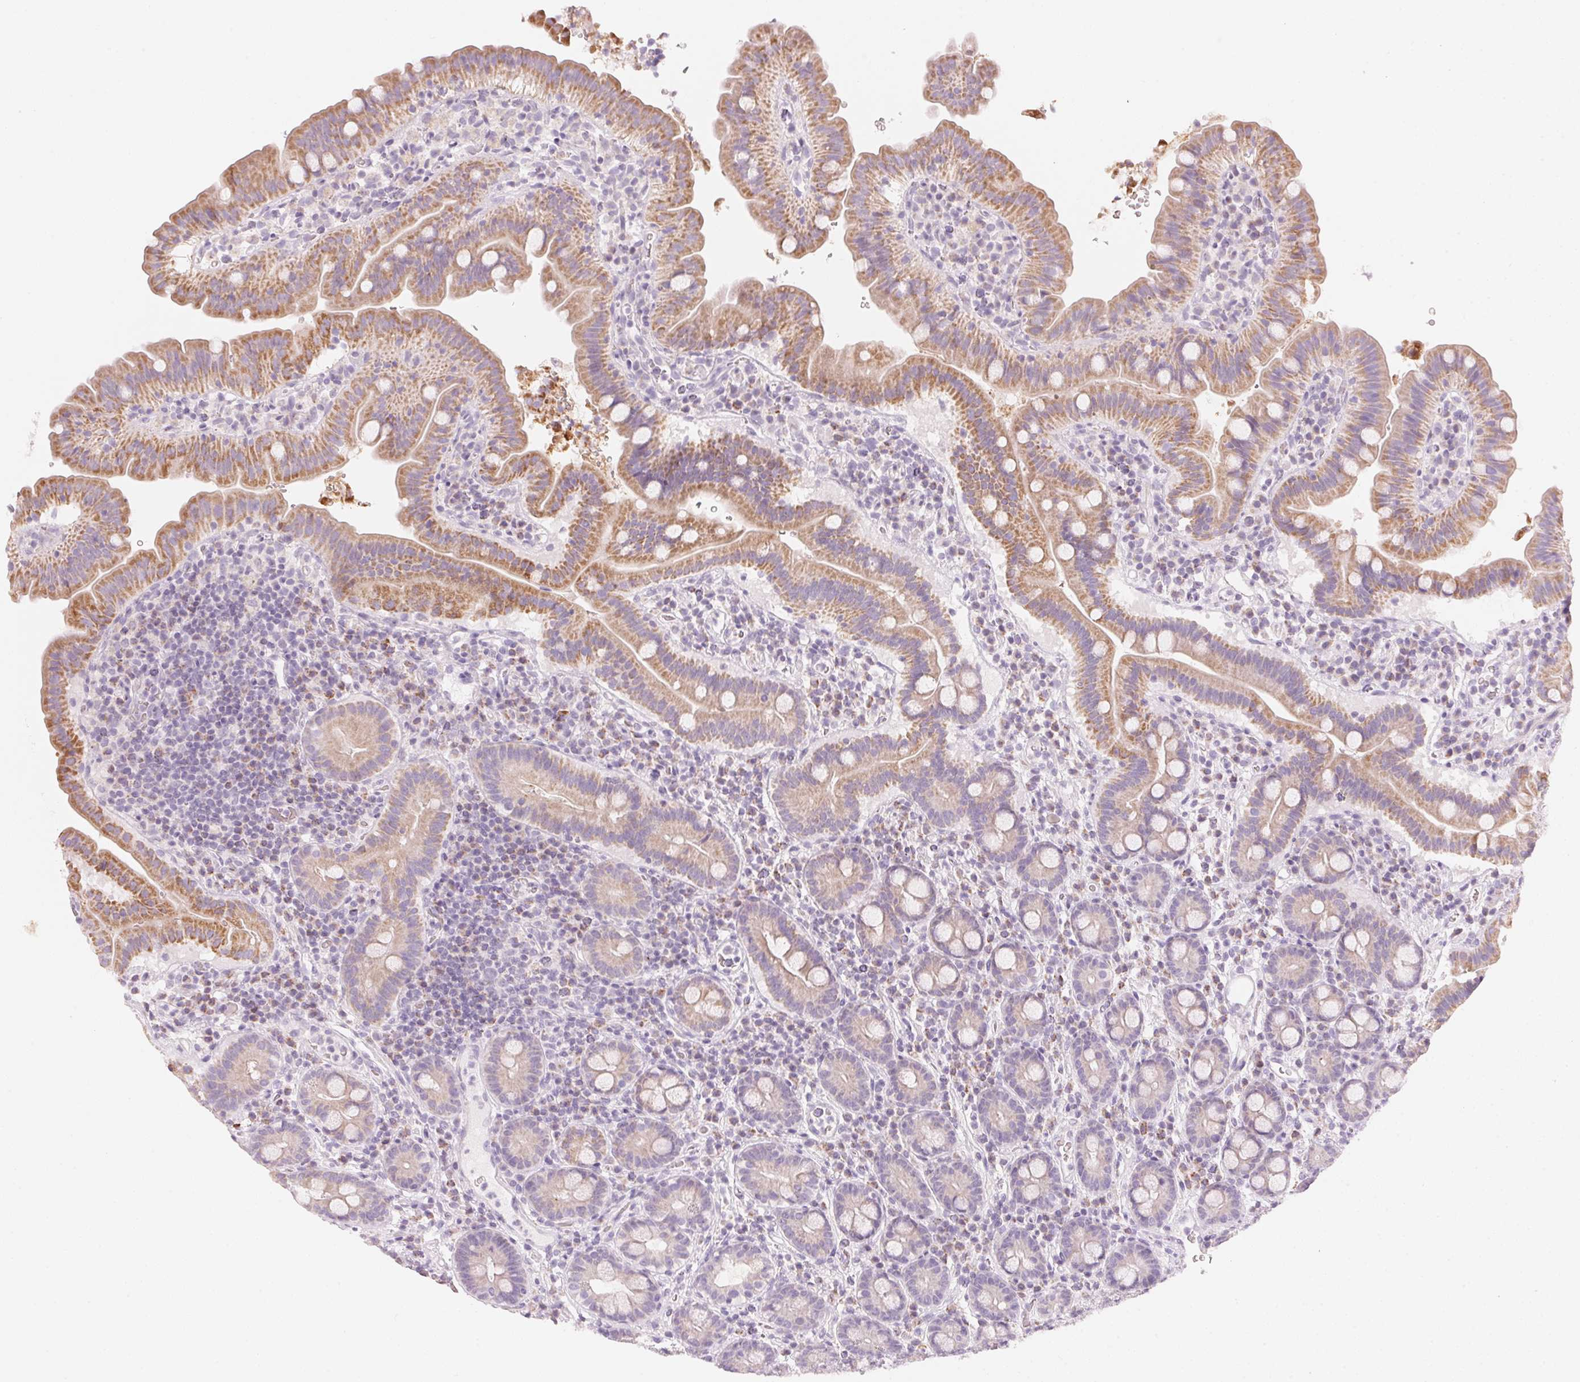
{"staining": {"intensity": "moderate", "quantity": ">75%", "location": "cytoplasmic/membranous"}, "tissue": "small intestine", "cell_type": "Glandular cells", "image_type": "normal", "snomed": [{"axis": "morphology", "description": "Normal tissue, NOS"}, {"axis": "topography", "description": "Small intestine"}], "caption": "Small intestine stained with a brown dye shows moderate cytoplasmic/membranous positive expression in approximately >75% of glandular cells.", "gene": "HOXB13", "patient": {"sex": "male", "age": 26}}